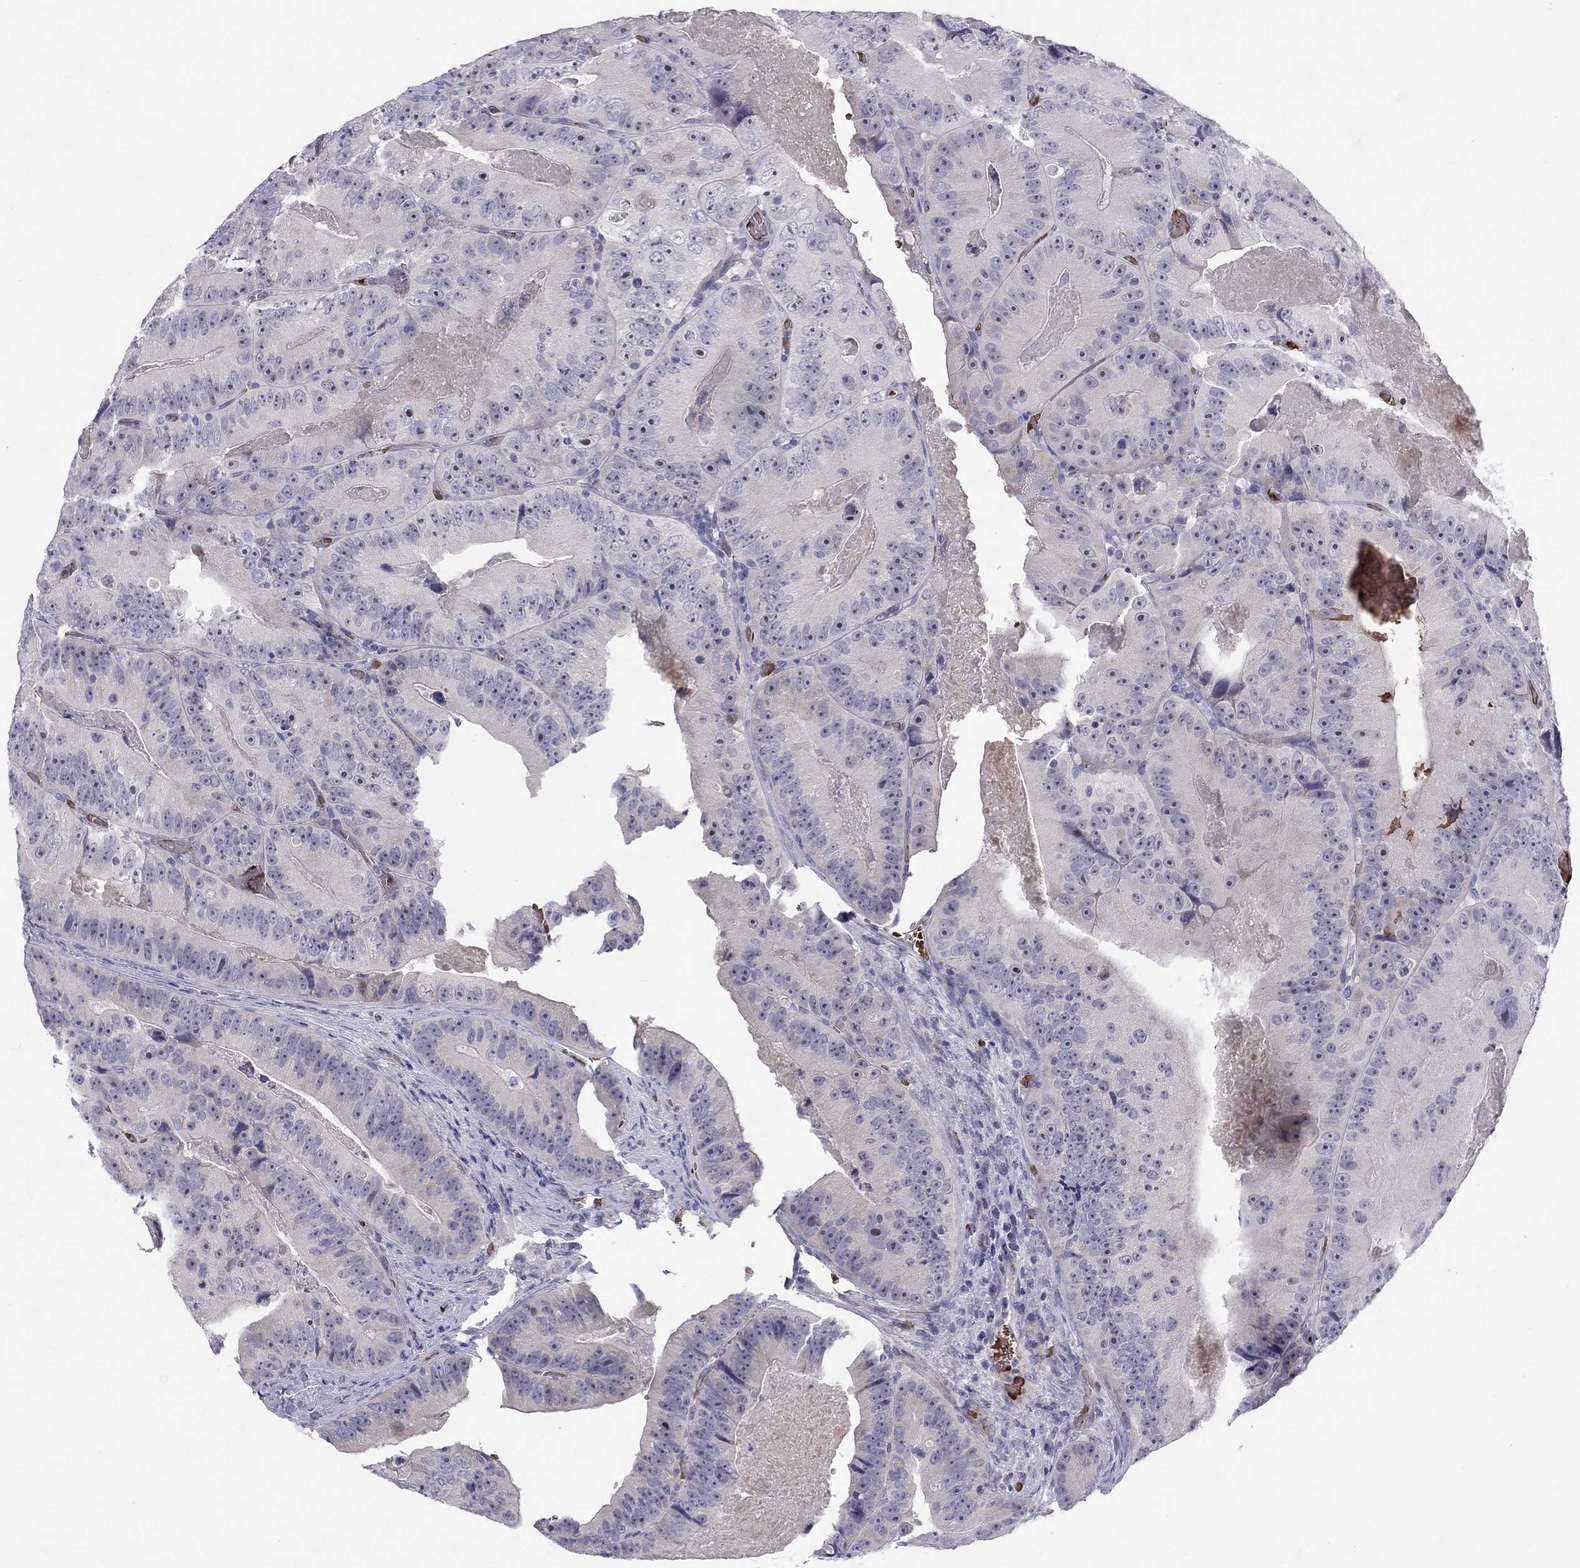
{"staining": {"intensity": "negative", "quantity": "none", "location": "none"}, "tissue": "colorectal cancer", "cell_type": "Tumor cells", "image_type": "cancer", "snomed": [{"axis": "morphology", "description": "Adenocarcinoma, NOS"}, {"axis": "topography", "description": "Colon"}], "caption": "Photomicrograph shows no significant protein expression in tumor cells of colorectal cancer (adenocarcinoma).", "gene": "FRMD1", "patient": {"sex": "female", "age": 86}}